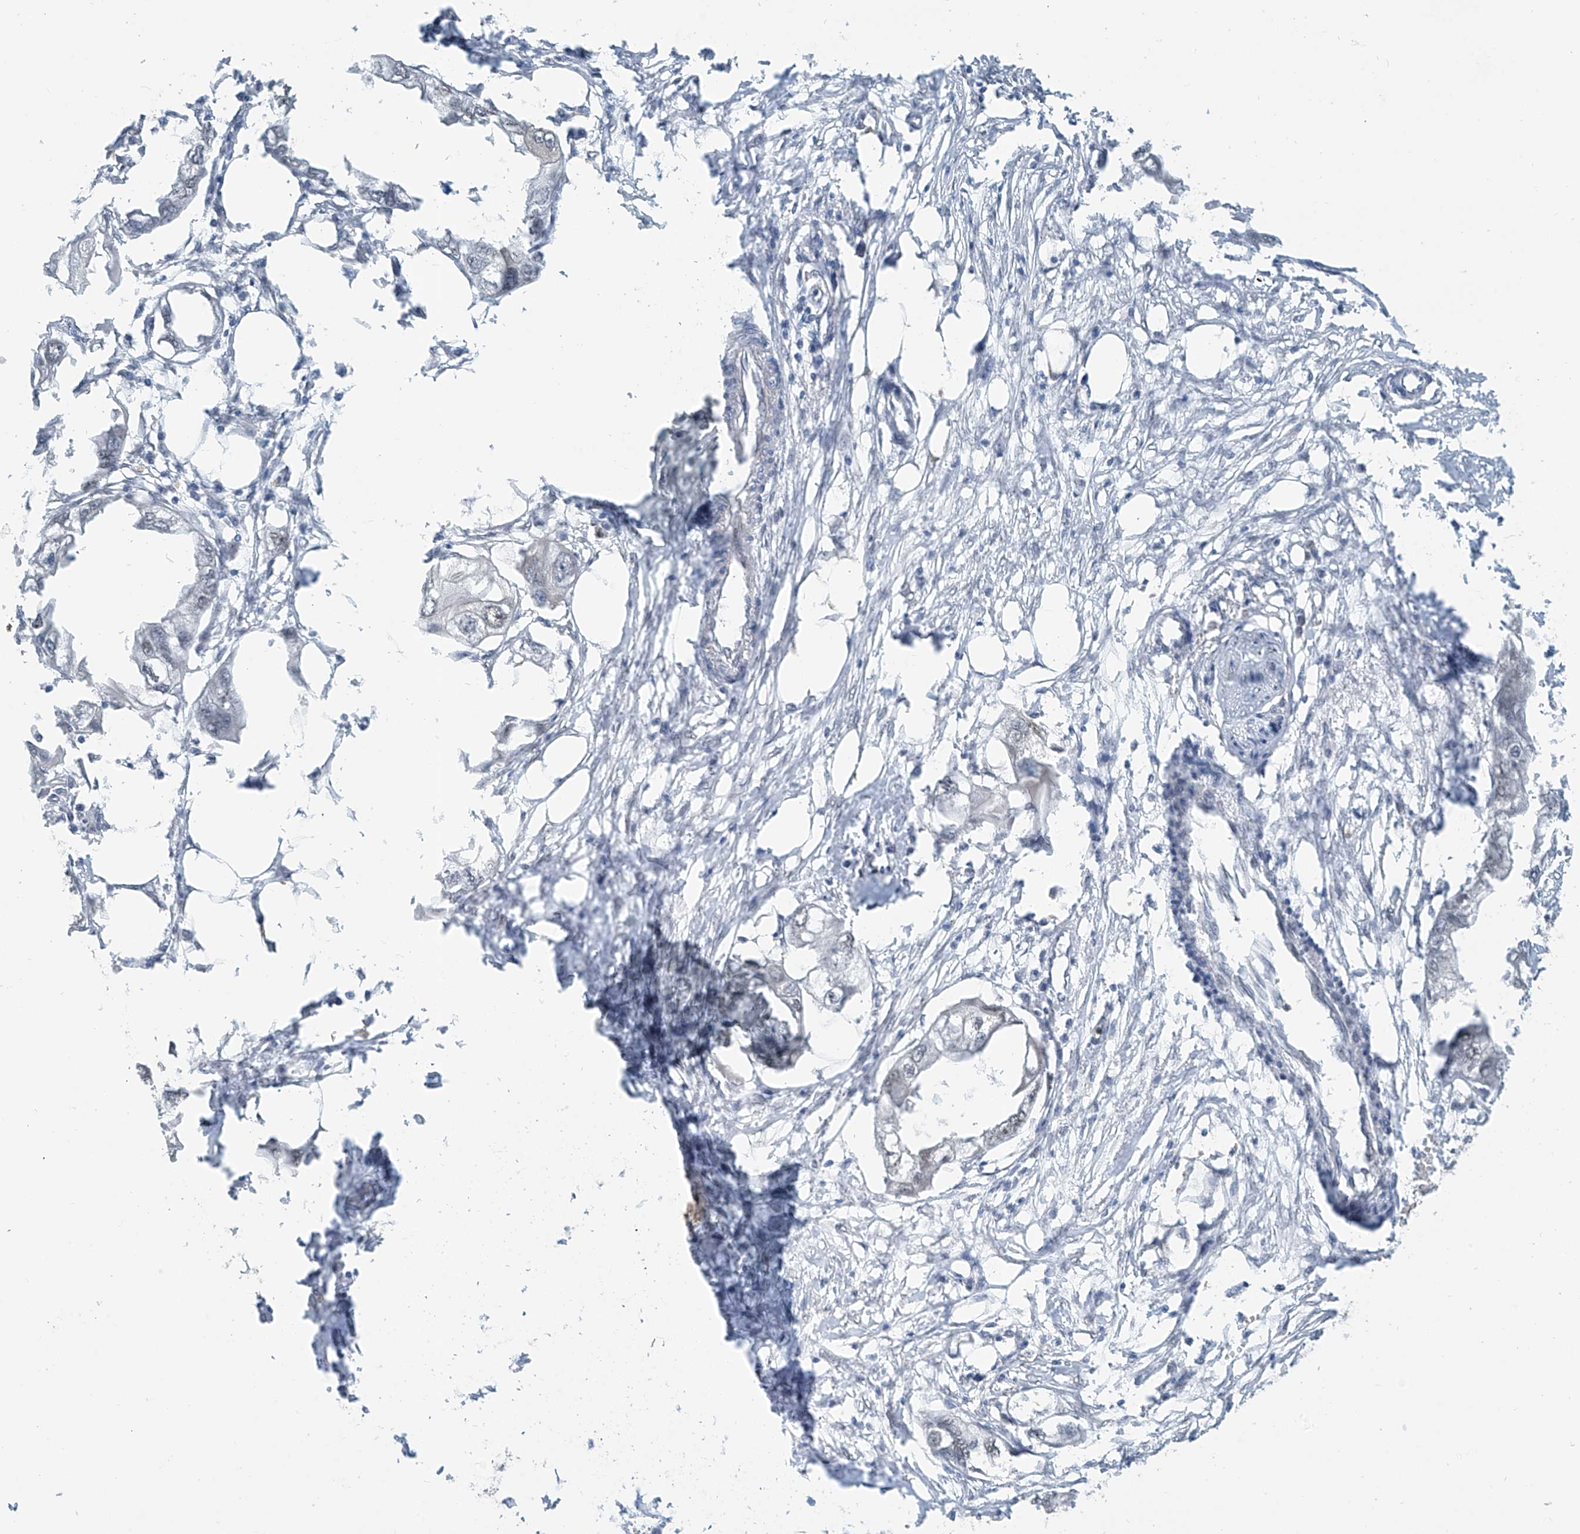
{"staining": {"intensity": "weak", "quantity": "<25%", "location": "nuclear"}, "tissue": "endometrial cancer", "cell_type": "Tumor cells", "image_type": "cancer", "snomed": [{"axis": "morphology", "description": "Adenocarcinoma, NOS"}, {"axis": "morphology", "description": "Adenocarcinoma, metastatic, NOS"}, {"axis": "topography", "description": "Adipose tissue"}, {"axis": "topography", "description": "Endometrium"}], "caption": "Immunohistochemistry (IHC) photomicrograph of neoplastic tissue: human adenocarcinoma (endometrial) stained with DAB (3,3'-diaminobenzidine) exhibits no significant protein staining in tumor cells. The staining was performed using DAB (3,3'-diaminobenzidine) to visualize the protein expression in brown, while the nuclei were stained in blue with hematoxylin (Magnification: 20x).", "gene": "MCM9", "patient": {"sex": "female", "age": 67}}